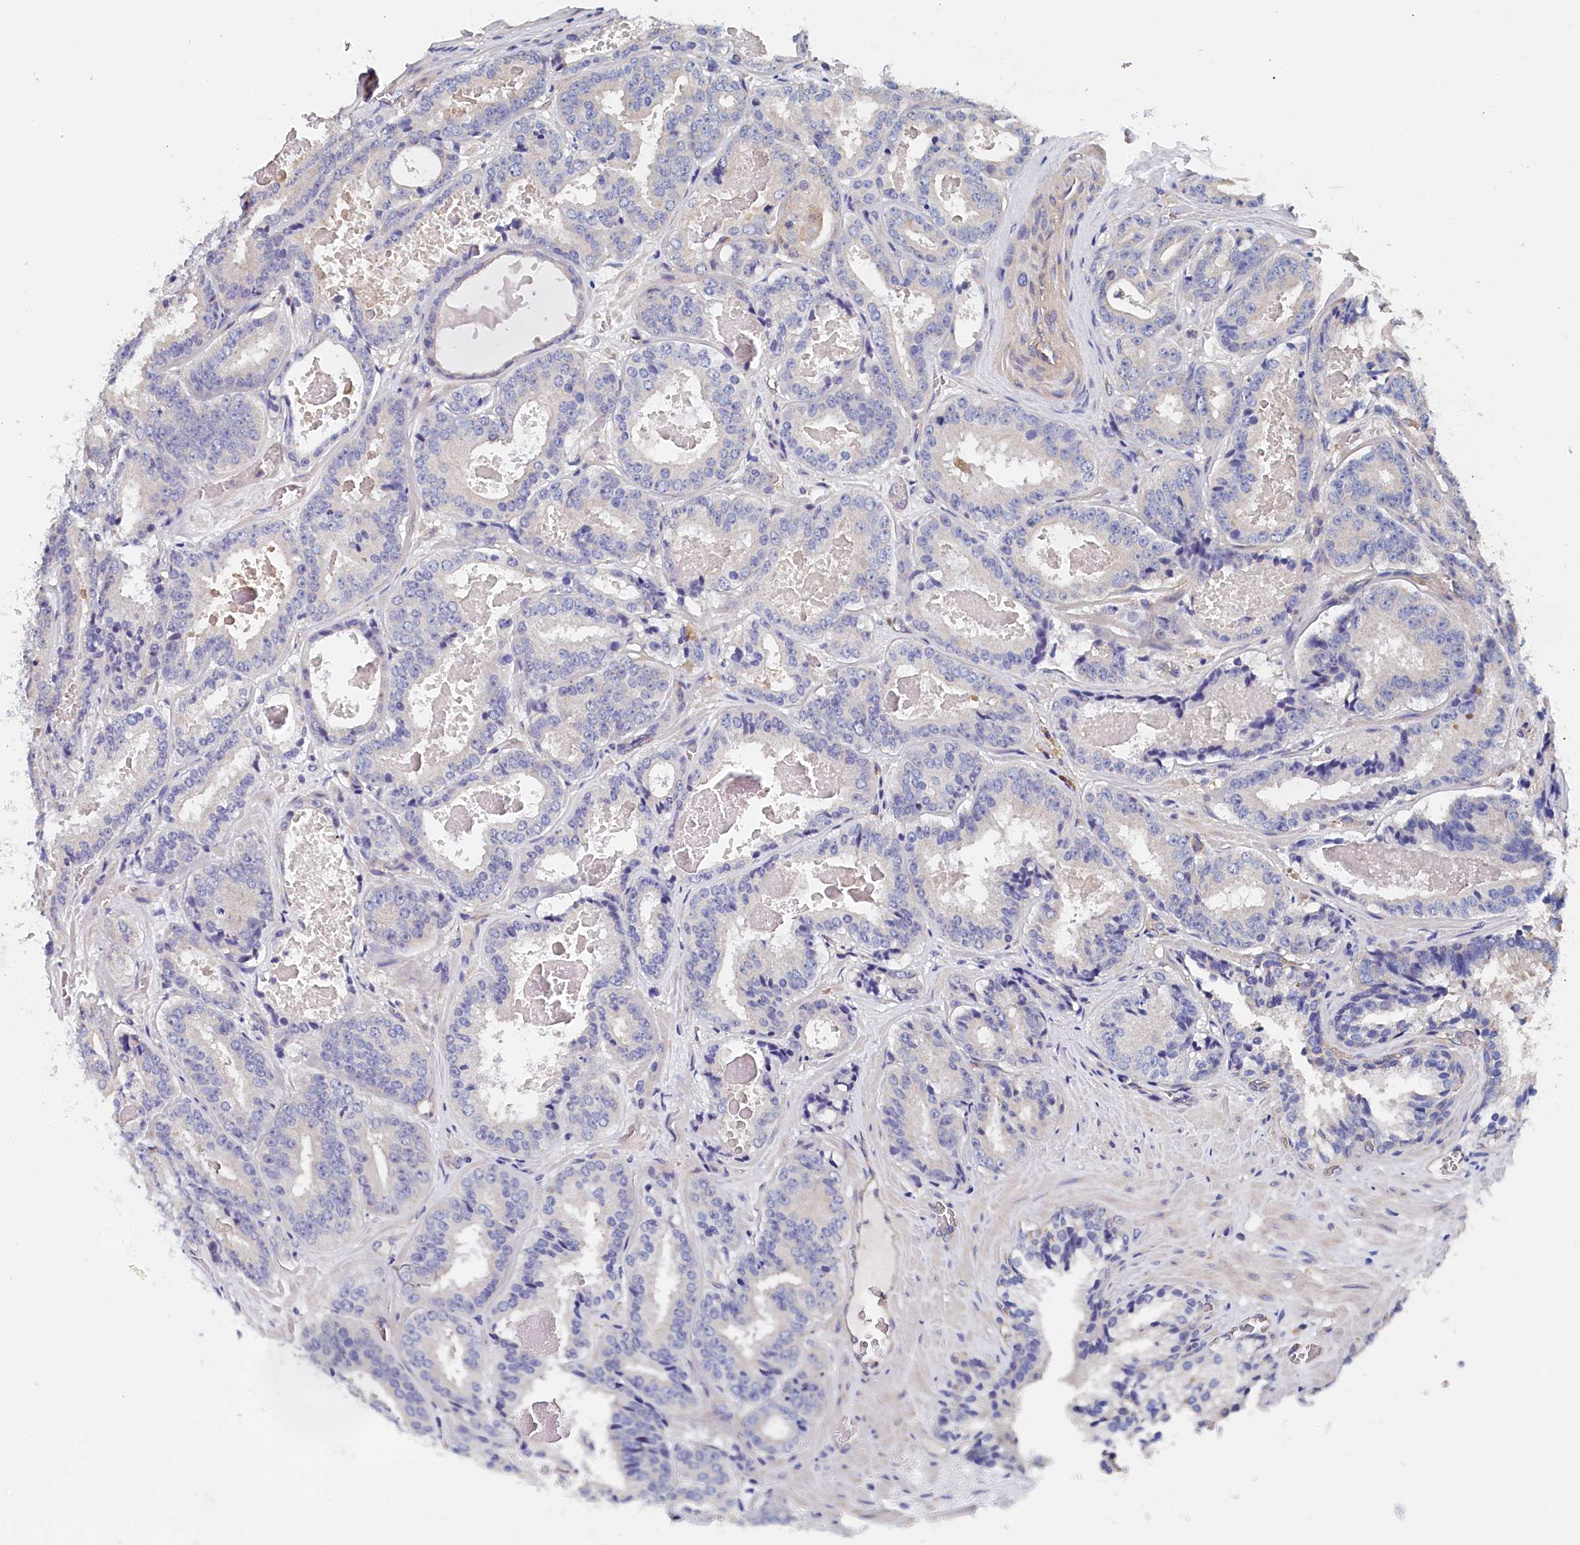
{"staining": {"intensity": "negative", "quantity": "none", "location": "none"}, "tissue": "prostate cancer", "cell_type": "Tumor cells", "image_type": "cancer", "snomed": [{"axis": "morphology", "description": "Adenocarcinoma, High grade"}, {"axis": "topography", "description": "Prostate"}], "caption": "Immunohistochemistry of high-grade adenocarcinoma (prostate) demonstrates no expression in tumor cells.", "gene": "BHMT", "patient": {"sex": "male", "age": 57}}